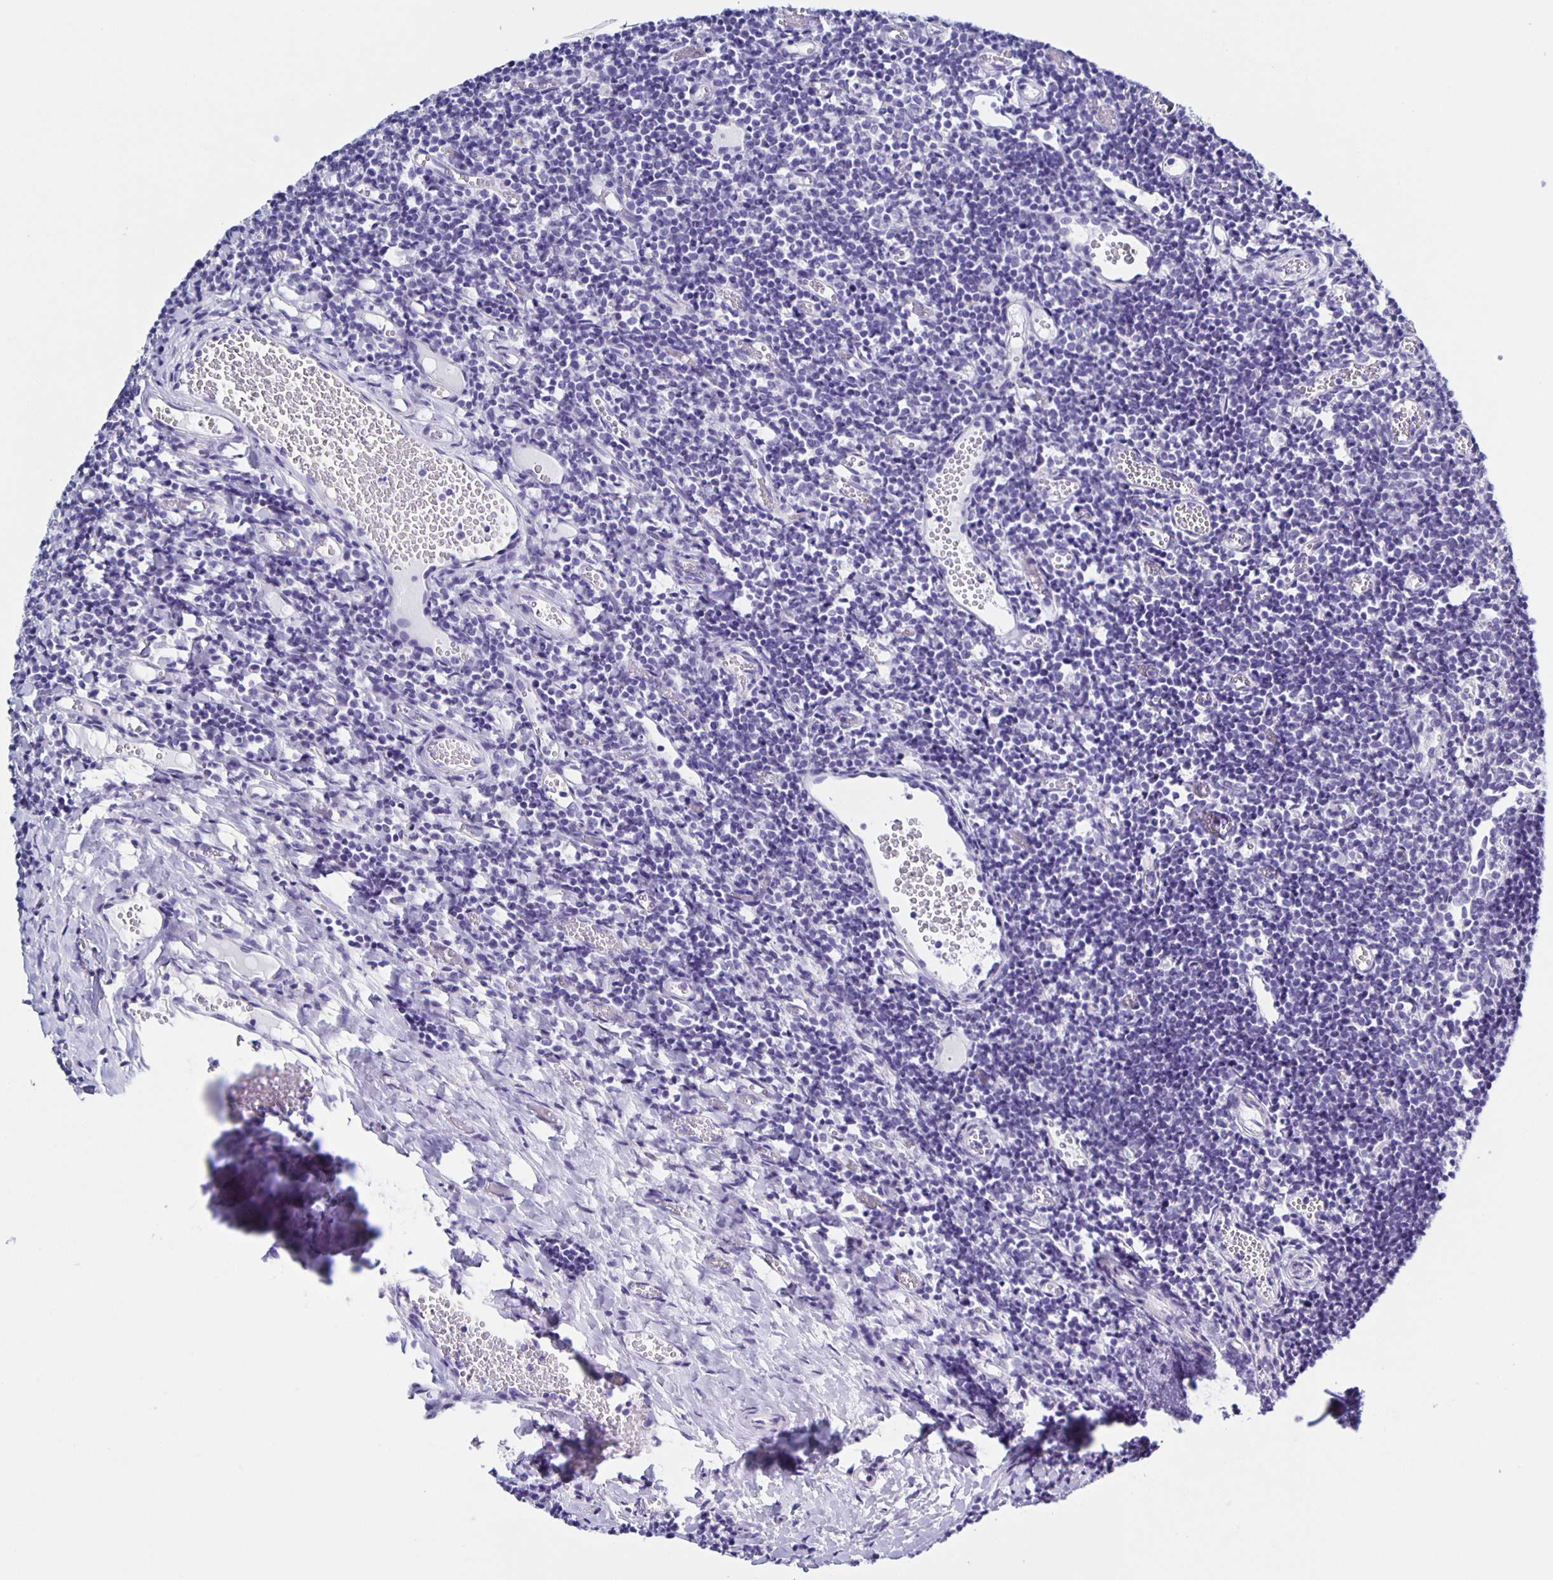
{"staining": {"intensity": "negative", "quantity": "none", "location": "none"}, "tissue": "tonsil", "cell_type": "Germinal center cells", "image_type": "normal", "snomed": [{"axis": "morphology", "description": "Normal tissue, NOS"}, {"axis": "topography", "description": "Tonsil"}], "caption": "Human tonsil stained for a protein using IHC reveals no expression in germinal center cells.", "gene": "AQP6", "patient": {"sex": "female", "age": 10}}